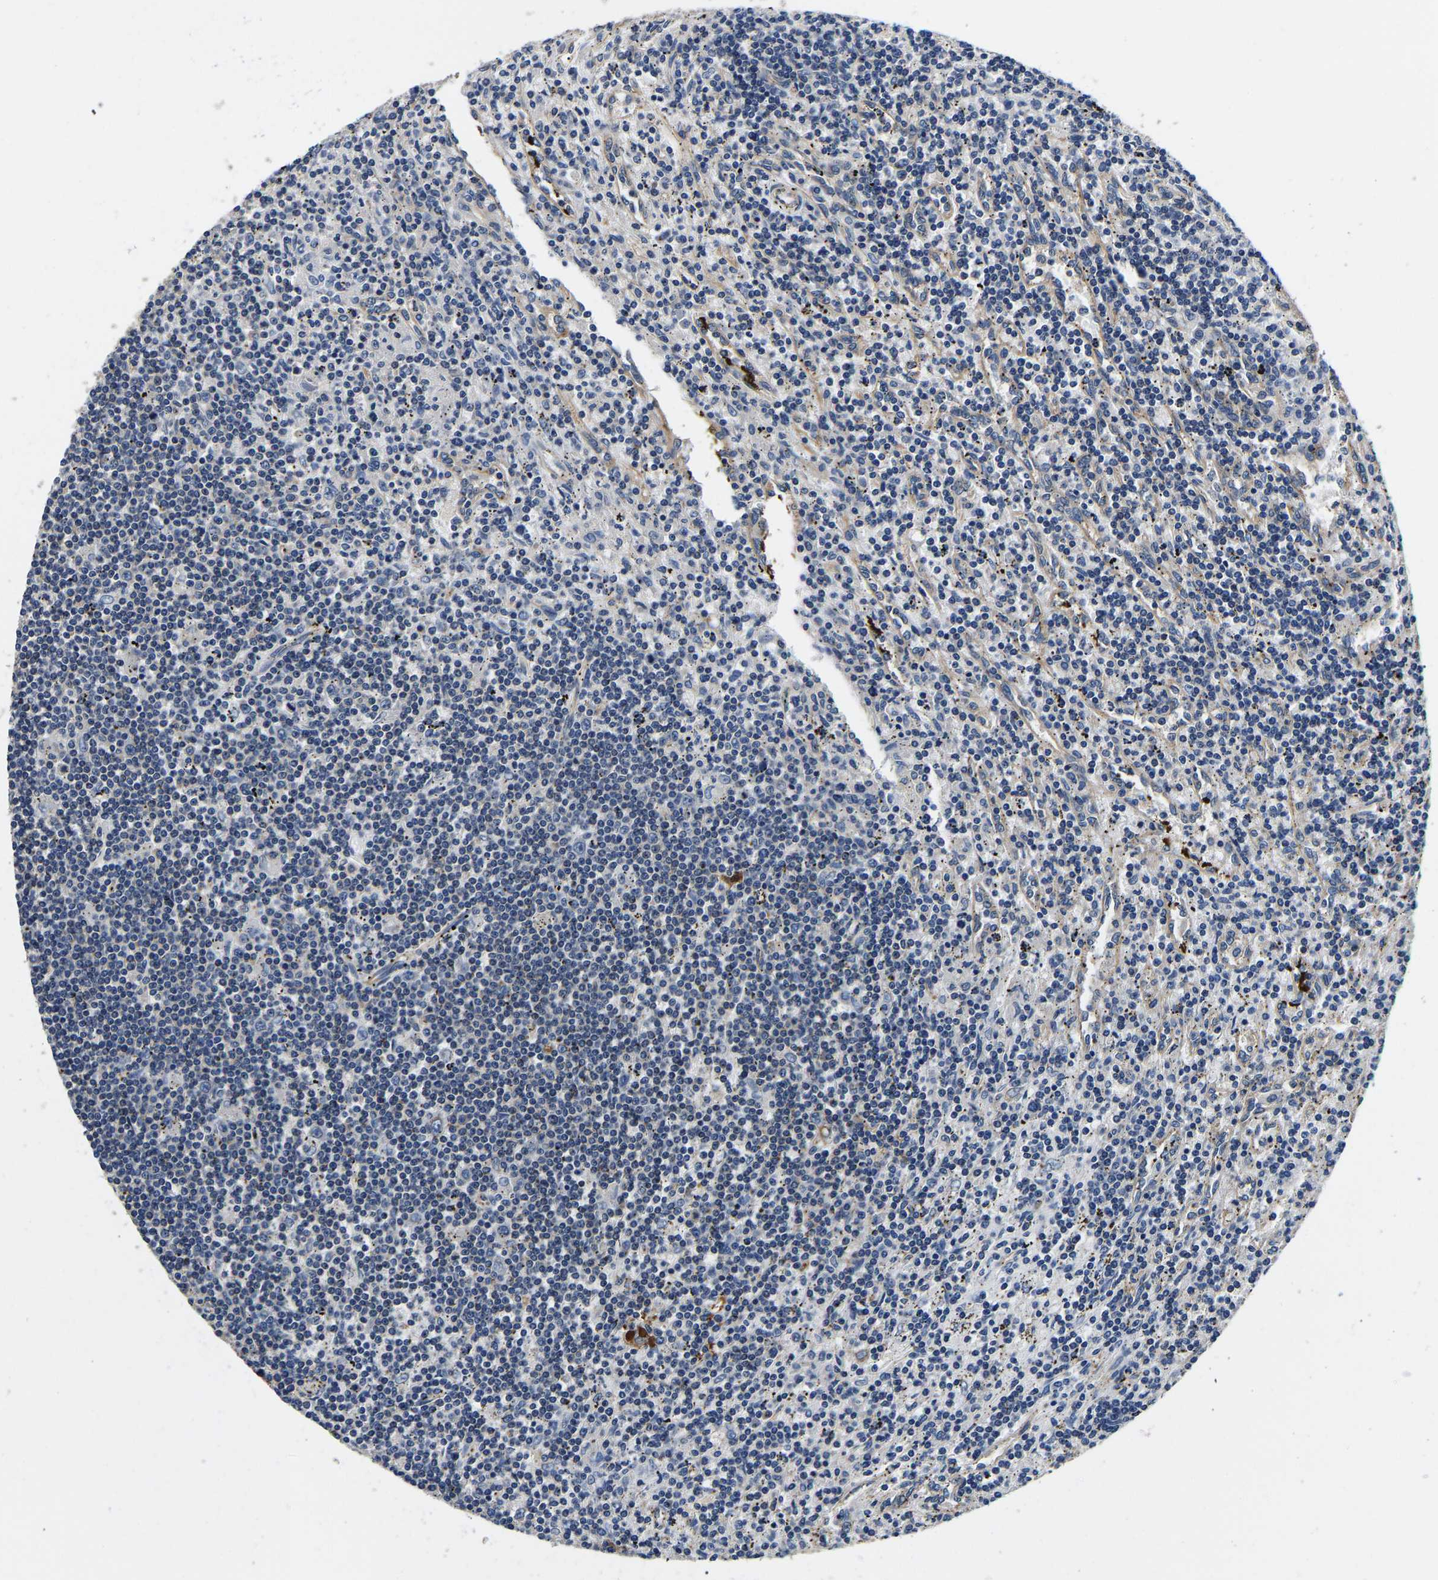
{"staining": {"intensity": "negative", "quantity": "none", "location": "none"}, "tissue": "lymphoma", "cell_type": "Tumor cells", "image_type": "cancer", "snomed": [{"axis": "morphology", "description": "Malignant lymphoma, non-Hodgkin's type, Low grade"}, {"axis": "topography", "description": "Spleen"}], "caption": "IHC of human lymphoma reveals no staining in tumor cells.", "gene": "SH3GLB1", "patient": {"sex": "male", "age": 76}}